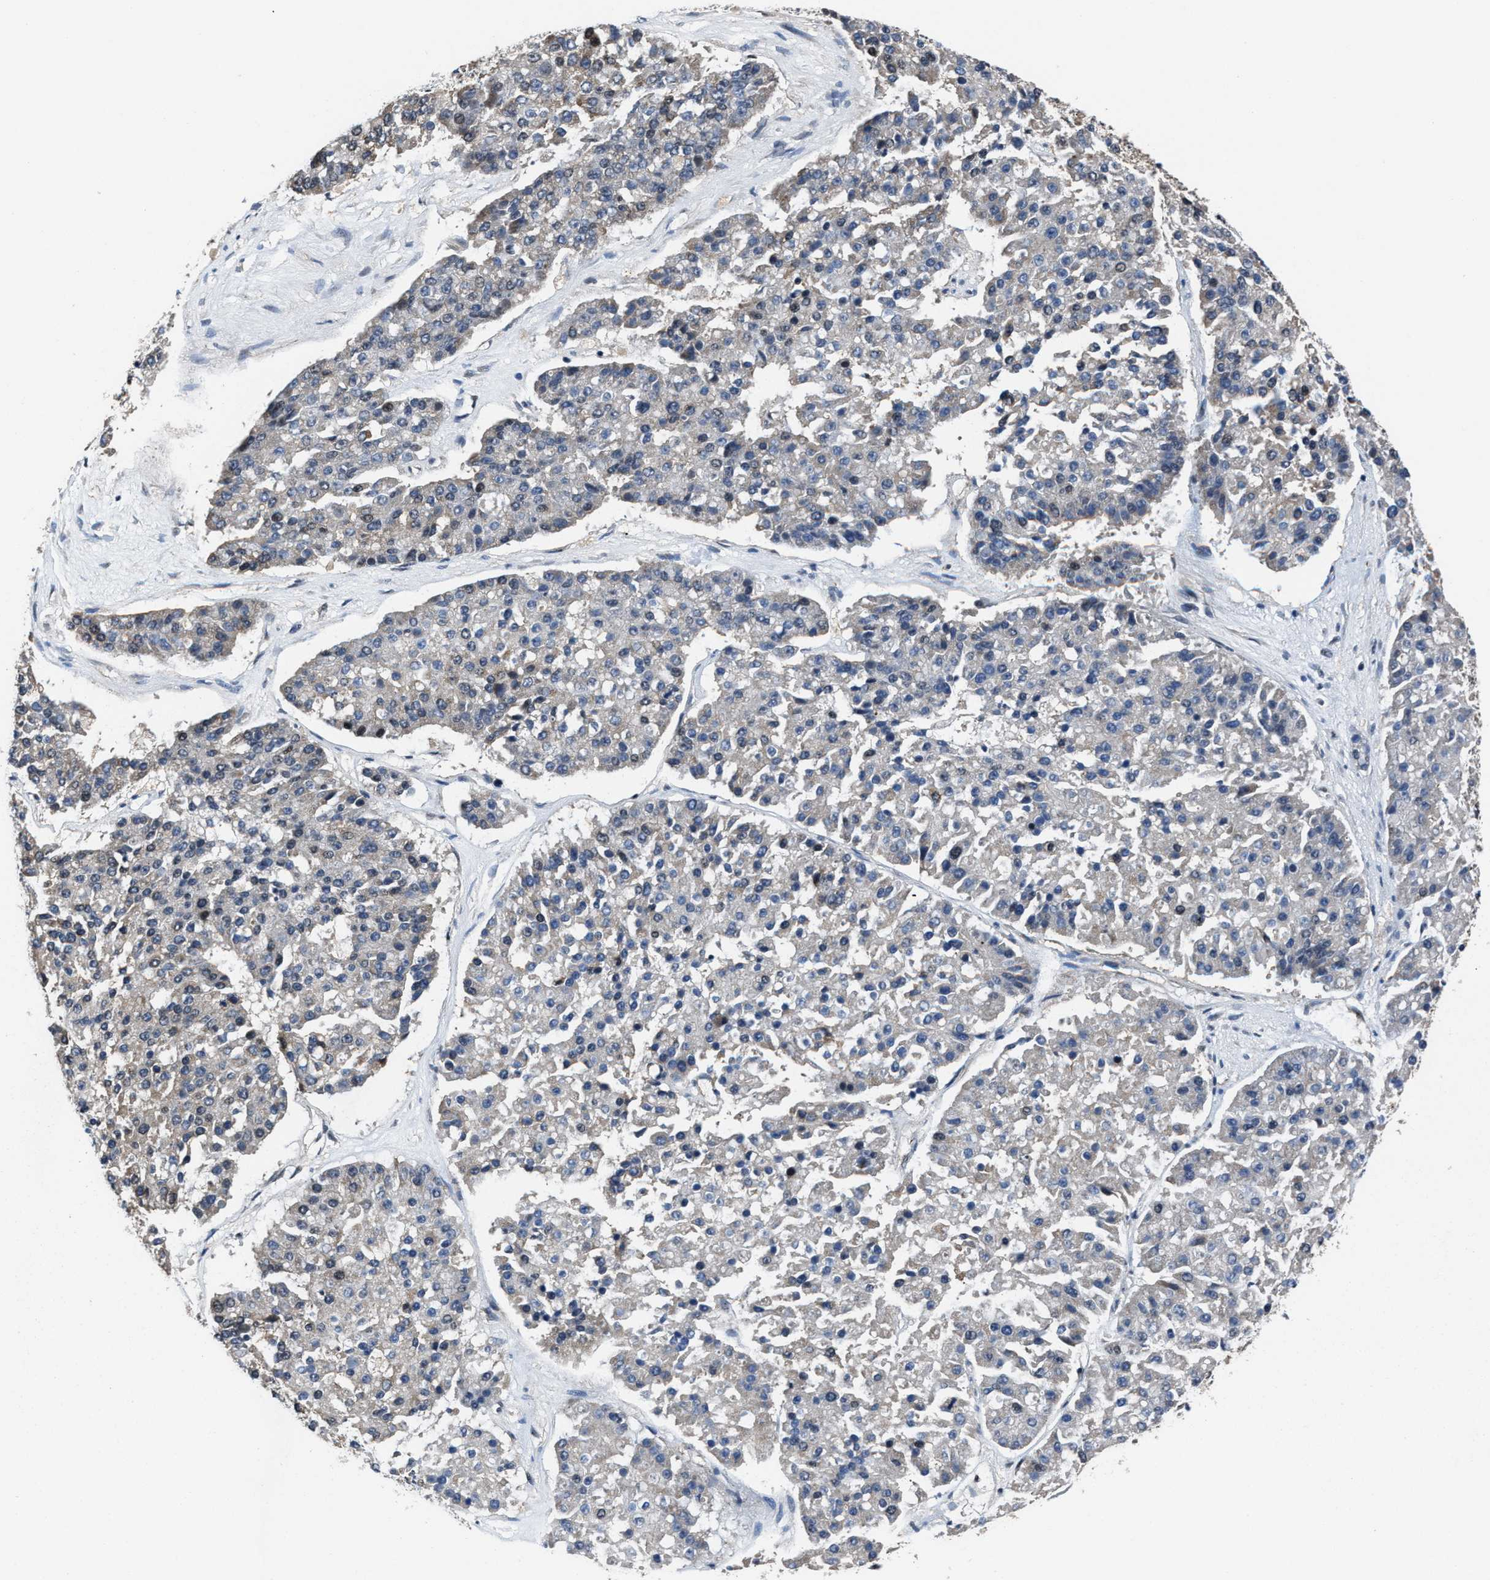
{"staining": {"intensity": "weak", "quantity": "<25%", "location": "cytoplasmic/membranous"}, "tissue": "pancreatic cancer", "cell_type": "Tumor cells", "image_type": "cancer", "snomed": [{"axis": "morphology", "description": "Adenocarcinoma, NOS"}, {"axis": "topography", "description": "Pancreas"}], "caption": "Immunohistochemical staining of pancreatic cancer shows no significant staining in tumor cells.", "gene": "MARCKSL1", "patient": {"sex": "male", "age": 50}}